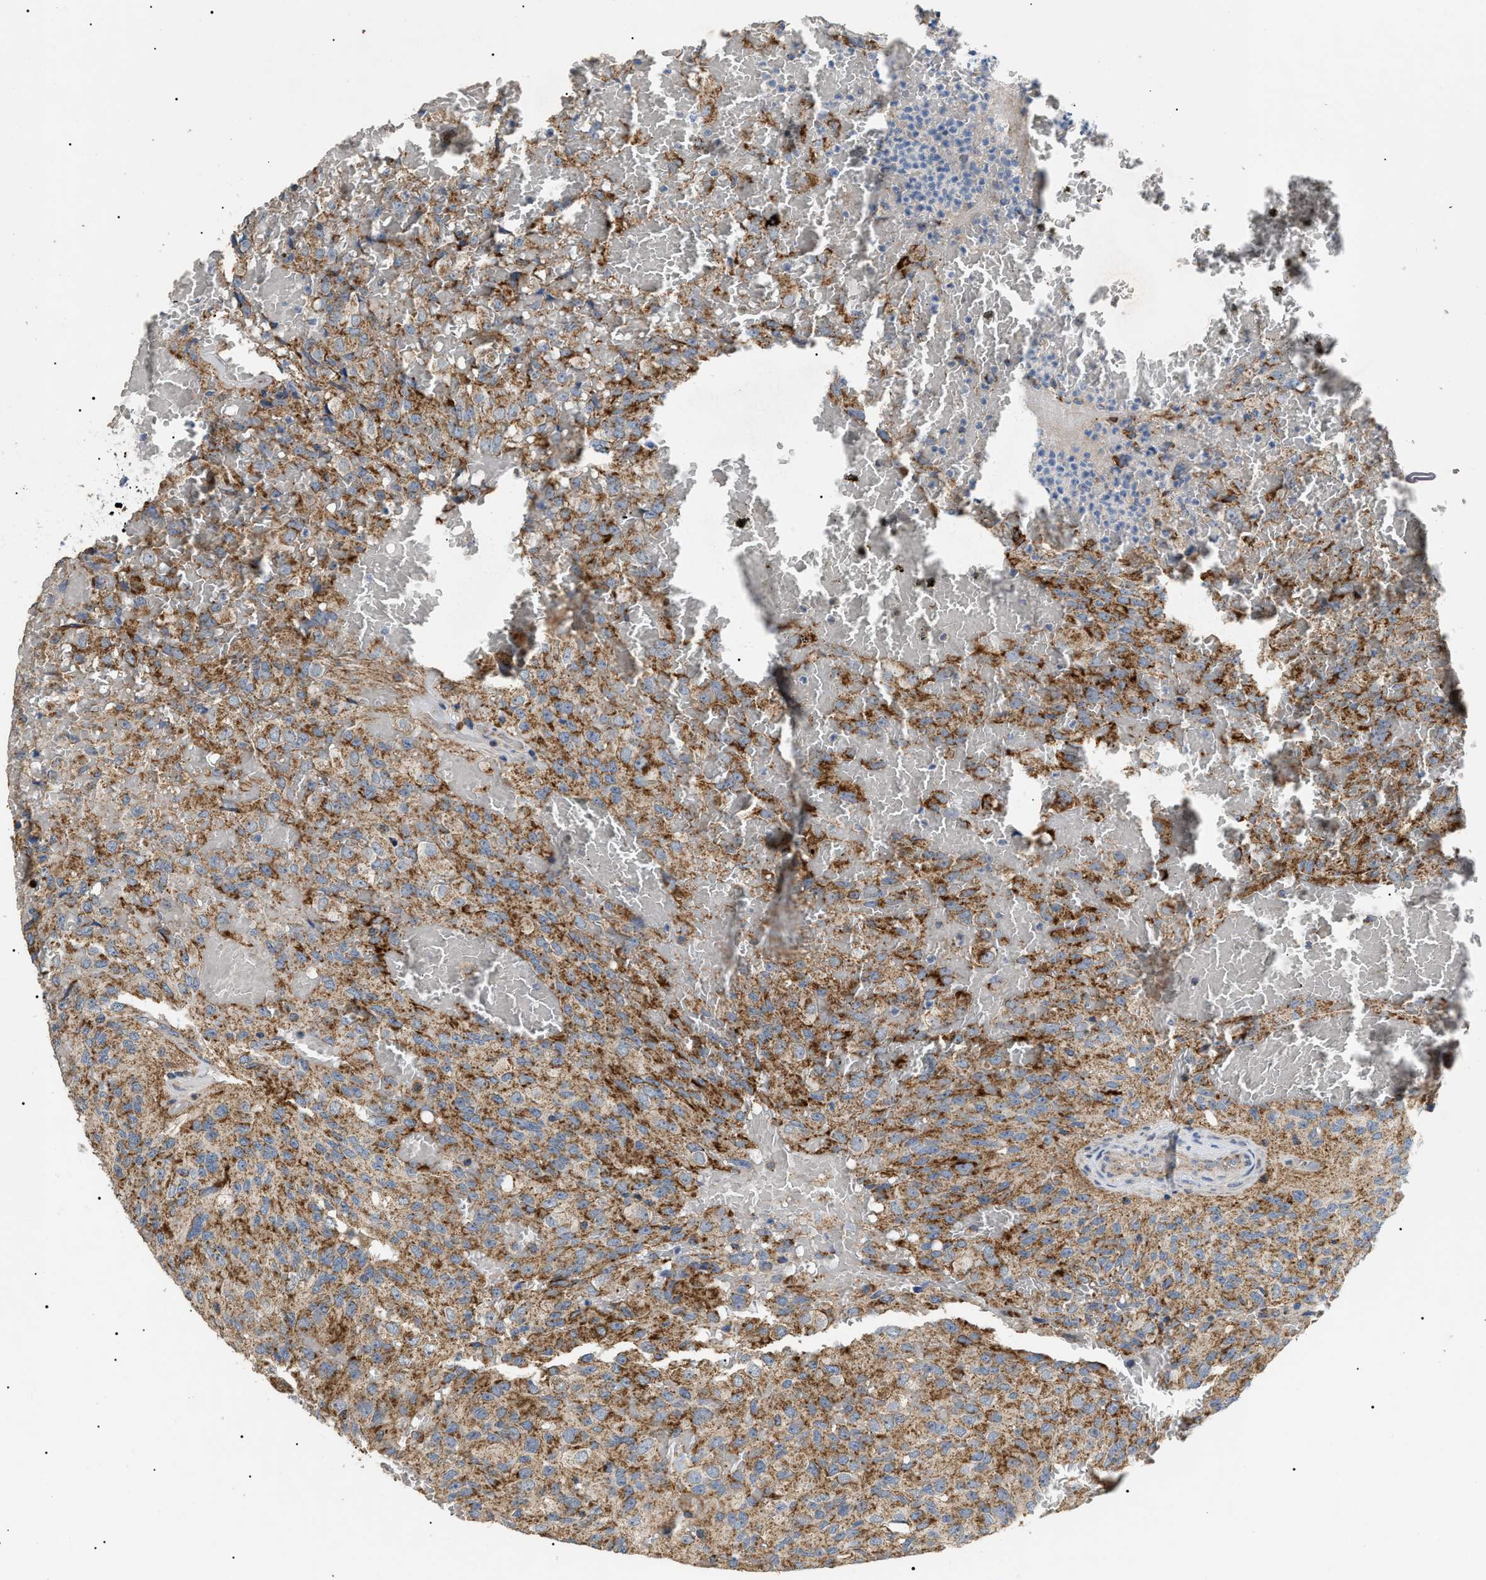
{"staining": {"intensity": "strong", "quantity": ">75%", "location": "cytoplasmic/membranous"}, "tissue": "glioma", "cell_type": "Tumor cells", "image_type": "cancer", "snomed": [{"axis": "morphology", "description": "Glioma, malignant, High grade"}, {"axis": "topography", "description": "Brain"}], "caption": "A high-resolution photomicrograph shows immunohistochemistry (IHC) staining of malignant glioma (high-grade), which demonstrates strong cytoplasmic/membranous expression in approximately >75% of tumor cells.", "gene": "TOMM6", "patient": {"sex": "male", "age": 32}}